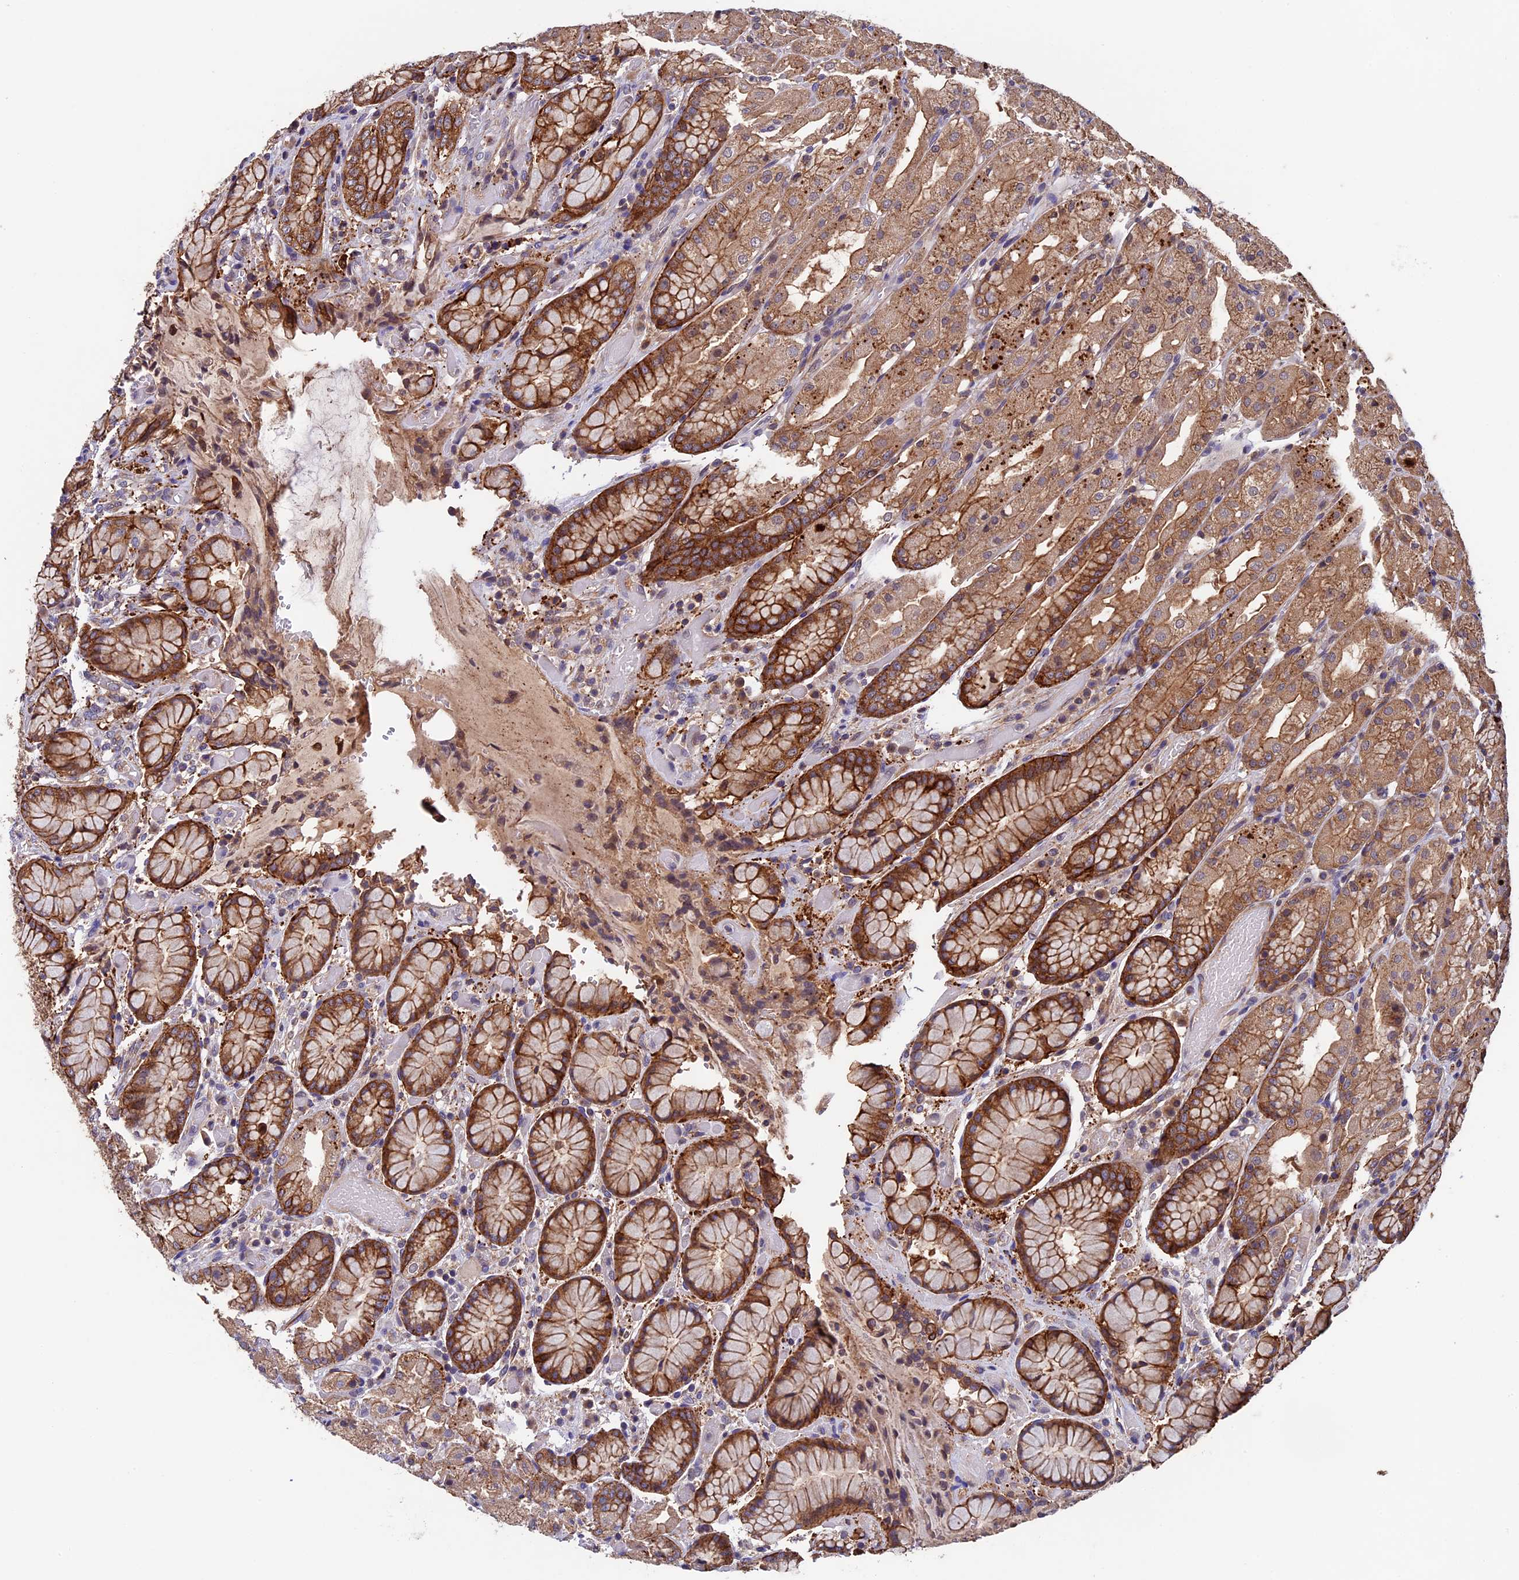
{"staining": {"intensity": "strong", "quantity": ">75%", "location": "cytoplasmic/membranous"}, "tissue": "stomach", "cell_type": "Glandular cells", "image_type": "normal", "snomed": [{"axis": "morphology", "description": "Normal tissue, NOS"}, {"axis": "topography", "description": "Stomach, upper"}], "caption": "IHC of unremarkable human stomach demonstrates high levels of strong cytoplasmic/membranous positivity in about >75% of glandular cells. The protein is shown in brown color, while the nuclei are stained blue.", "gene": "SLC9A5", "patient": {"sex": "male", "age": 72}}